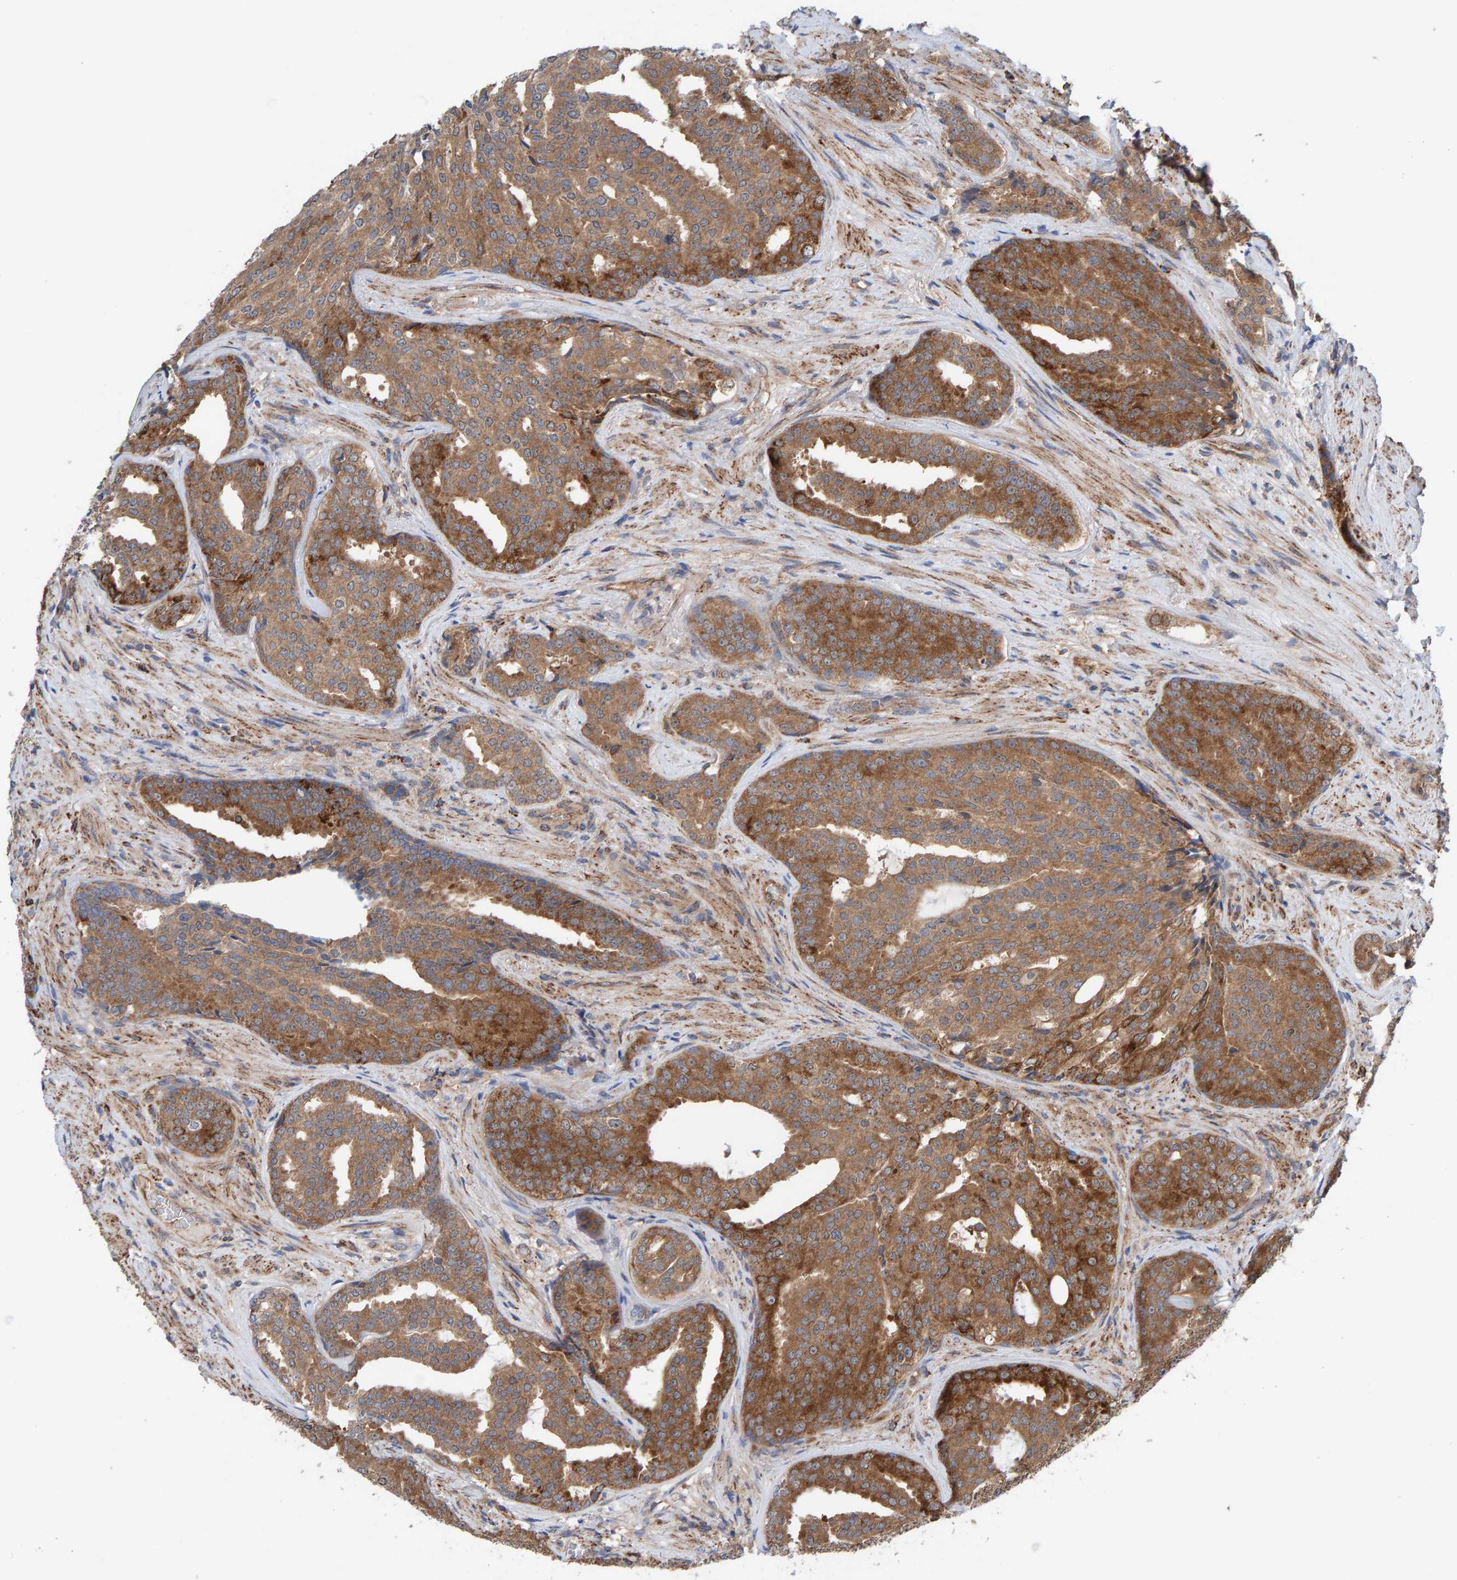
{"staining": {"intensity": "moderate", "quantity": ">75%", "location": "cytoplasmic/membranous"}, "tissue": "prostate cancer", "cell_type": "Tumor cells", "image_type": "cancer", "snomed": [{"axis": "morphology", "description": "Adenocarcinoma, High grade"}, {"axis": "topography", "description": "Prostate"}], "caption": "Protein expression analysis of adenocarcinoma (high-grade) (prostate) exhibits moderate cytoplasmic/membranous expression in approximately >75% of tumor cells.", "gene": "LRSAM1", "patient": {"sex": "male", "age": 71}}